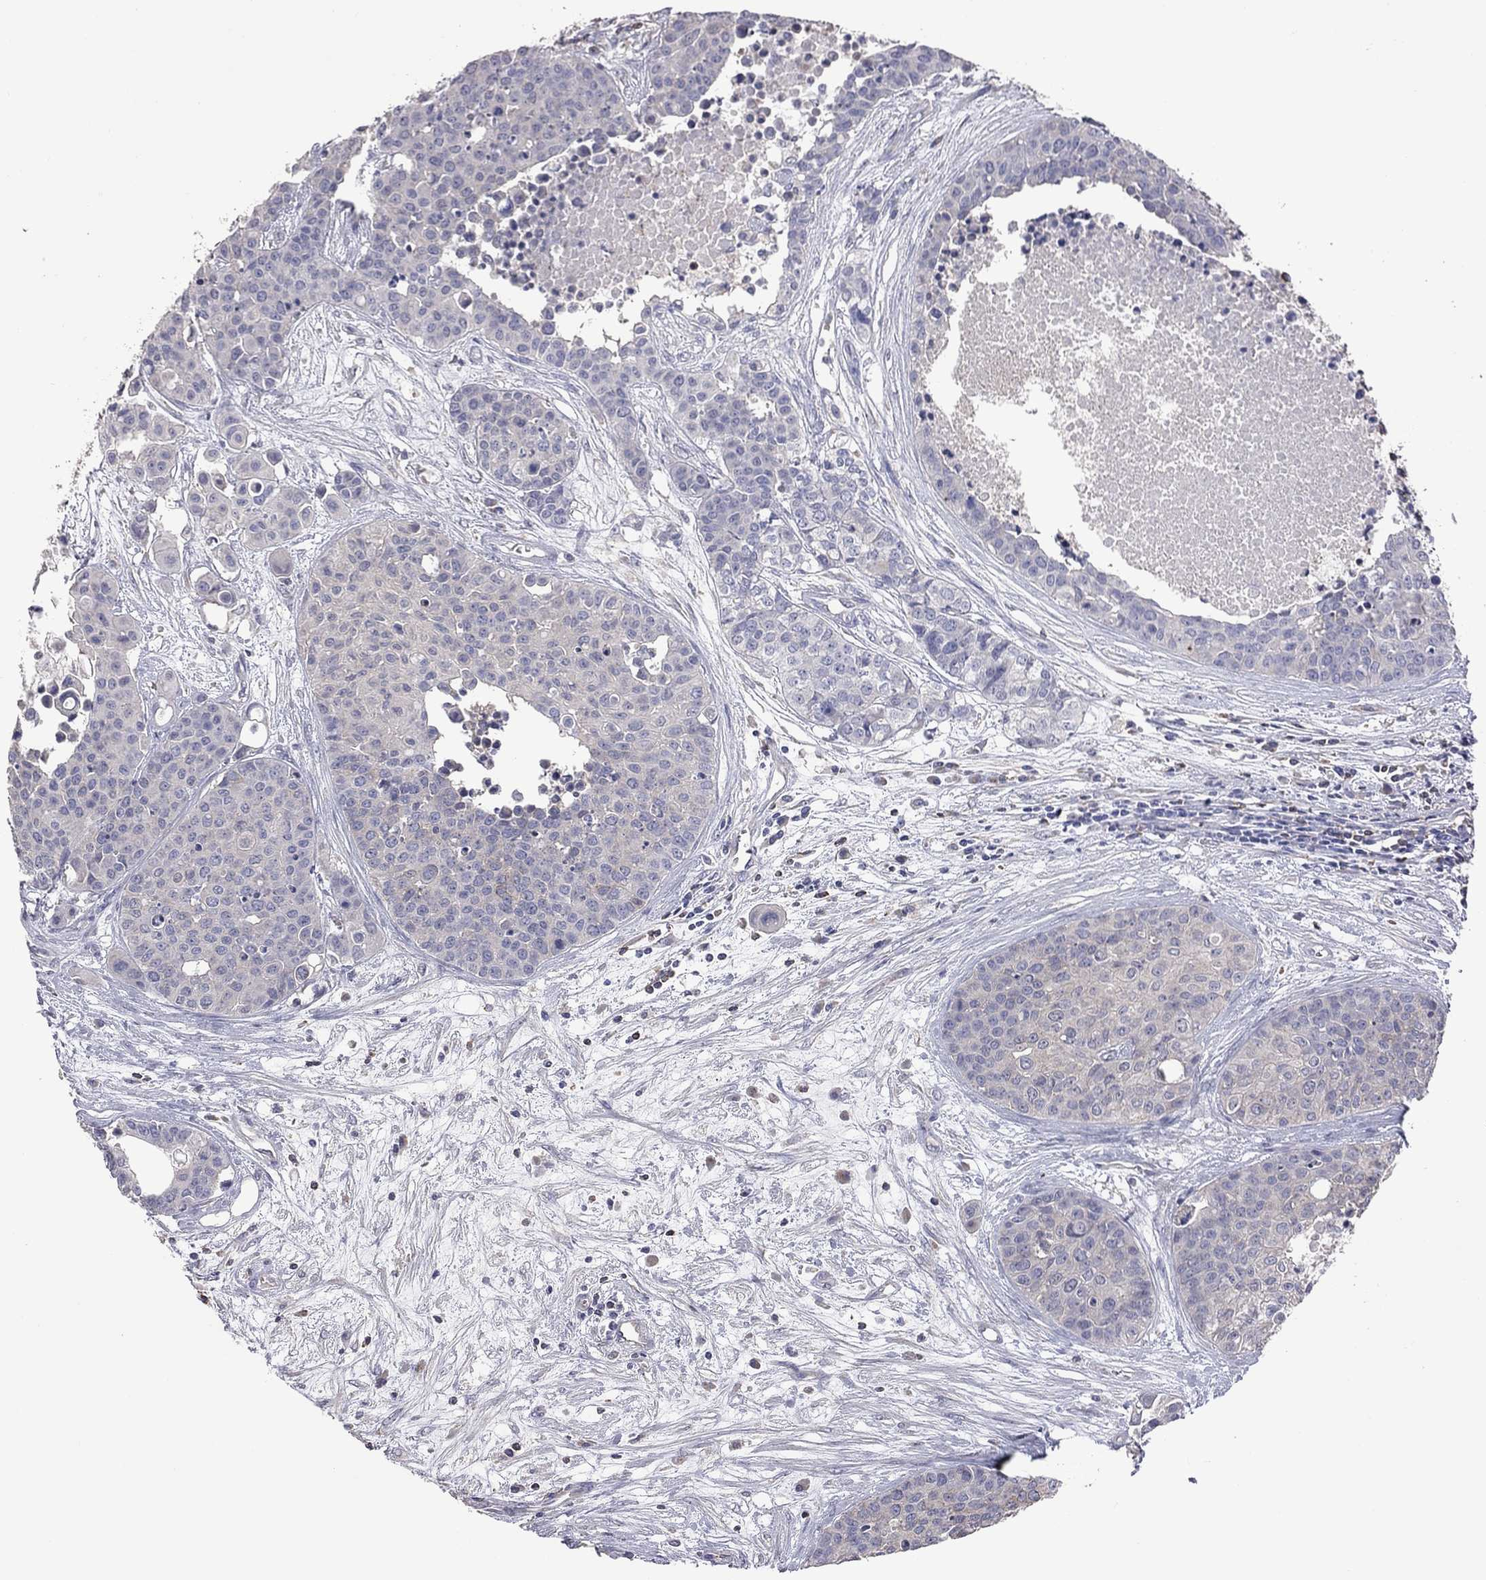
{"staining": {"intensity": "negative", "quantity": "none", "location": "none"}, "tissue": "carcinoid", "cell_type": "Tumor cells", "image_type": "cancer", "snomed": [{"axis": "morphology", "description": "Carcinoid, malignant, NOS"}, {"axis": "topography", "description": "Colon"}], "caption": "High power microscopy histopathology image of an immunohistochemistry (IHC) micrograph of carcinoid, revealing no significant expression in tumor cells.", "gene": "IPCEF1", "patient": {"sex": "male", "age": 81}}